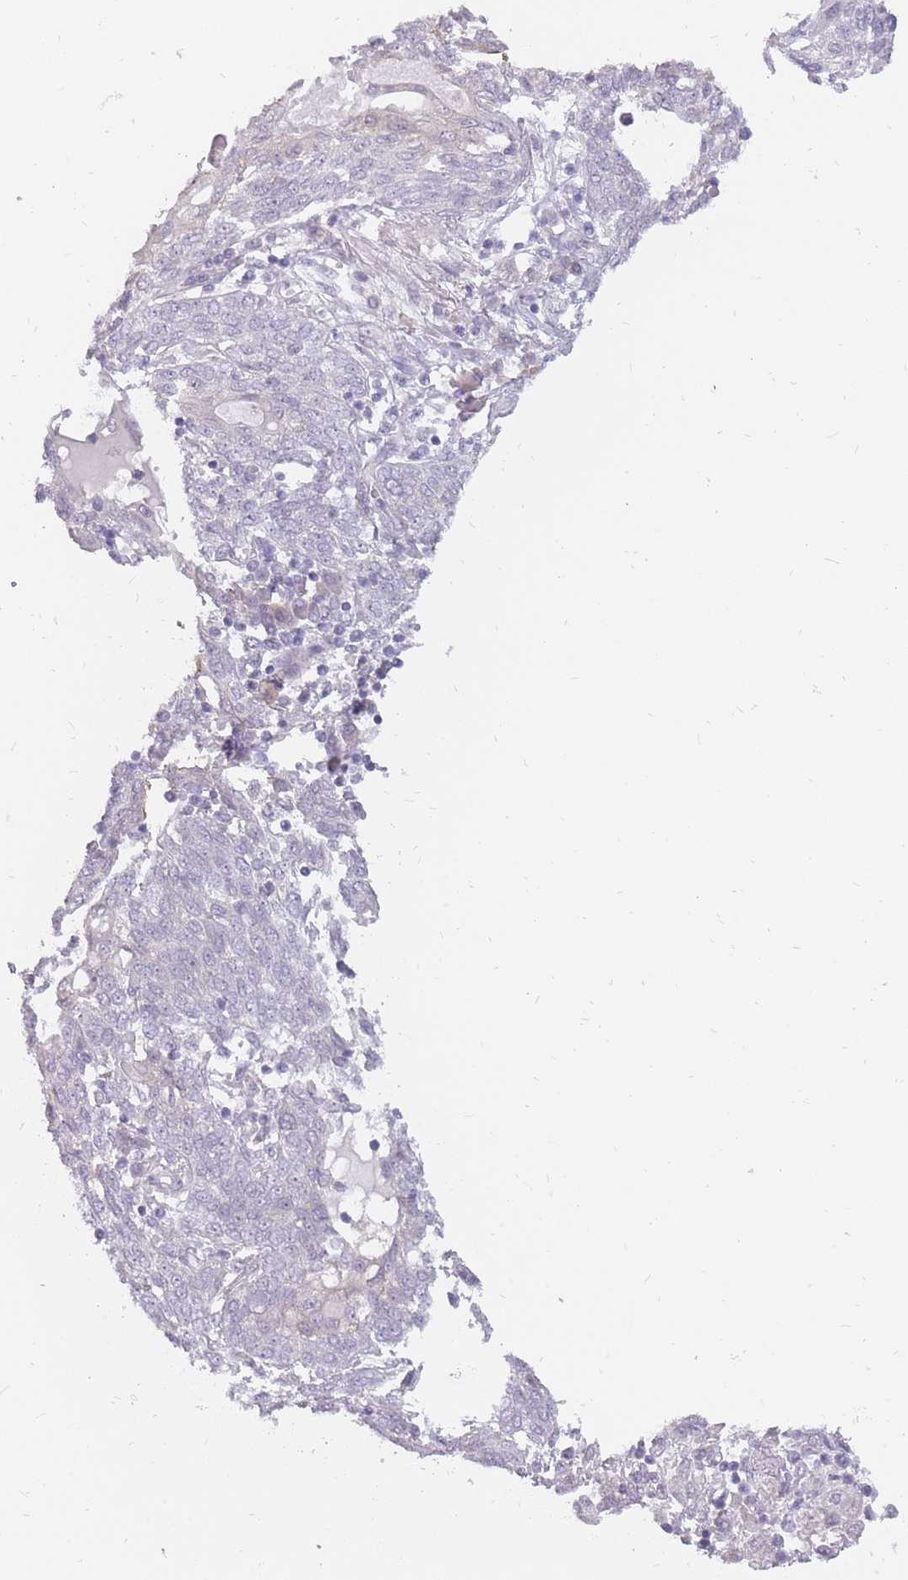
{"staining": {"intensity": "negative", "quantity": "none", "location": "none"}, "tissue": "lung cancer", "cell_type": "Tumor cells", "image_type": "cancer", "snomed": [{"axis": "morphology", "description": "Squamous cell carcinoma, NOS"}, {"axis": "topography", "description": "Lung"}], "caption": "Immunohistochemistry (IHC) of human squamous cell carcinoma (lung) shows no positivity in tumor cells.", "gene": "POMZP3", "patient": {"sex": "female", "age": 70}}